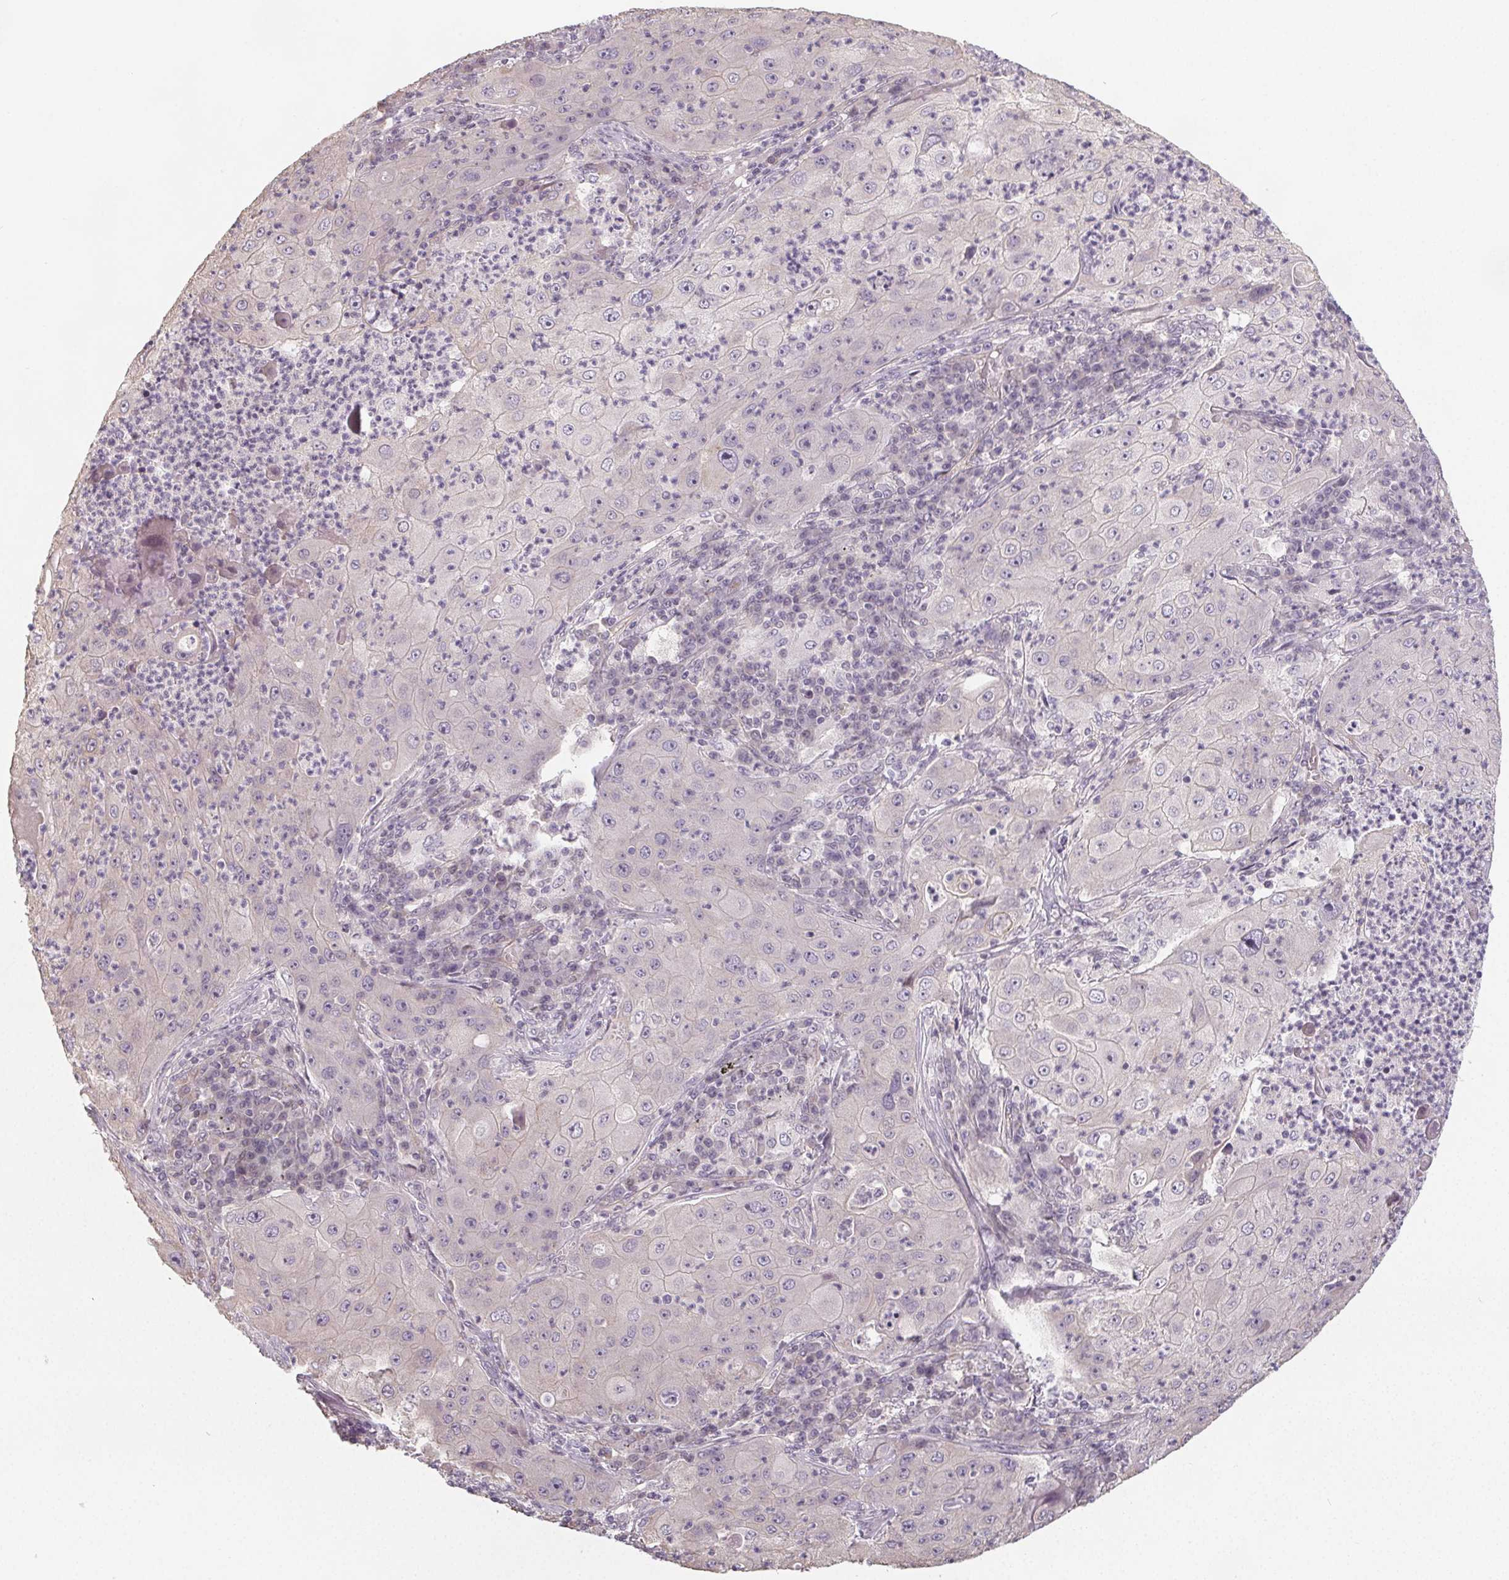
{"staining": {"intensity": "negative", "quantity": "none", "location": "none"}, "tissue": "lung cancer", "cell_type": "Tumor cells", "image_type": "cancer", "snomed": [{"axis": "morphology", "description": "Squamous cell carcinoma, NOS"}, {"axis": "topography", "description": "Lung"}], "caption": "Tumor cells are negative for protein expression in human squamous cell carcinoma (lung).", "gene": "SLC26A2", "patient": {"sex": "female", "age": 59}}